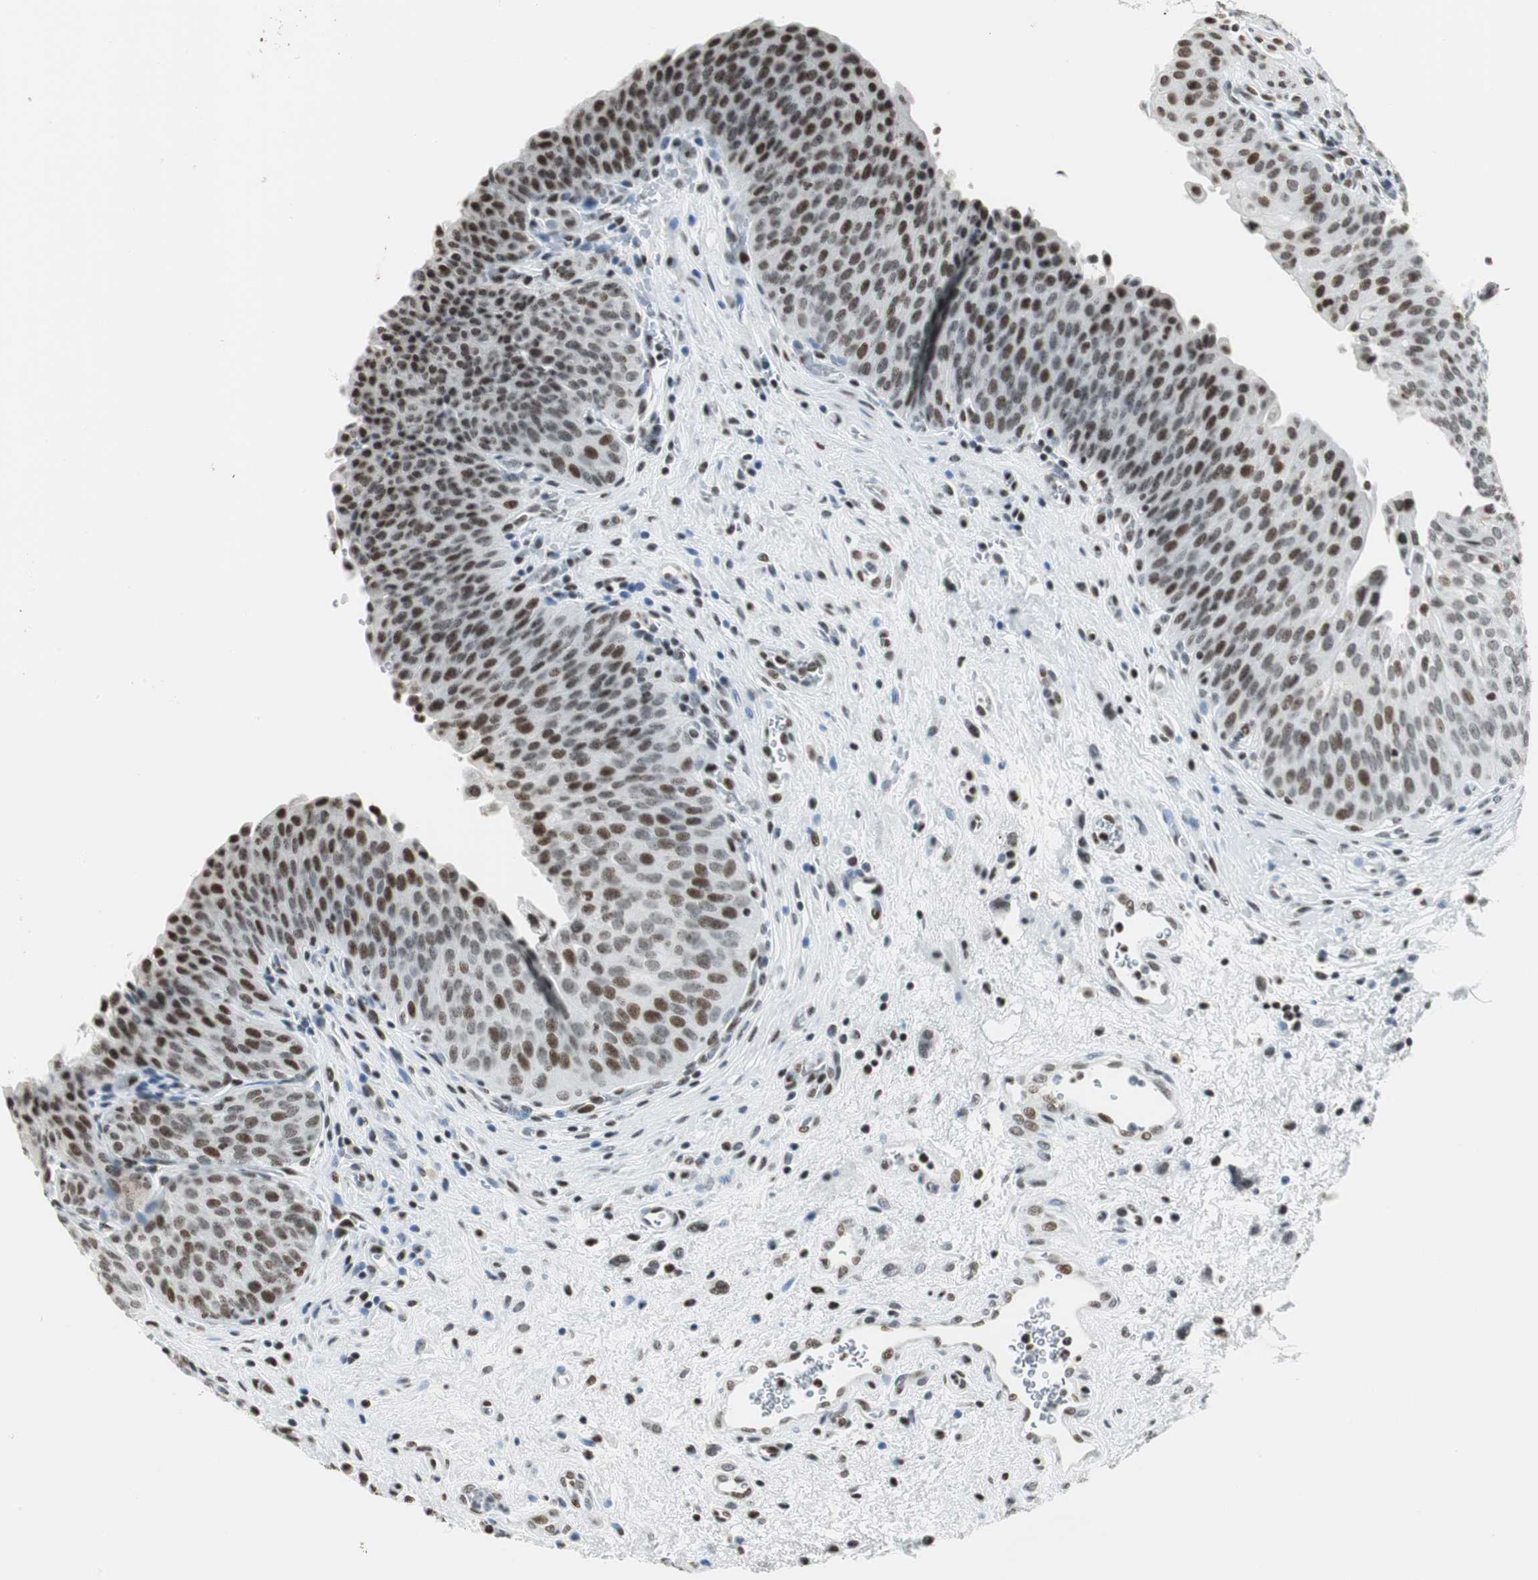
{"staining": {"intensity": "moderate", "quantity": ">75%", "location": "nuclear"}, "tissue": "urinary bladder", "cell_type": "Urothelial cells", "image_type": "normal", "snomed": [{"axis": "morphology", "description": "Normal tissue, NOS"}, {"axis": "morphology", "description": "Dysplasia, NOS"}, {"axis": "topography", "description": "Urinary bladder"}], "caption": "IHC (DAB) staining of unremarkable urinary bladder reveals moderate nuclear protein expression in about >75% of urothelial cells.", "gene": "RBBP4", "patient": {"sex": "male", "age": 35}}